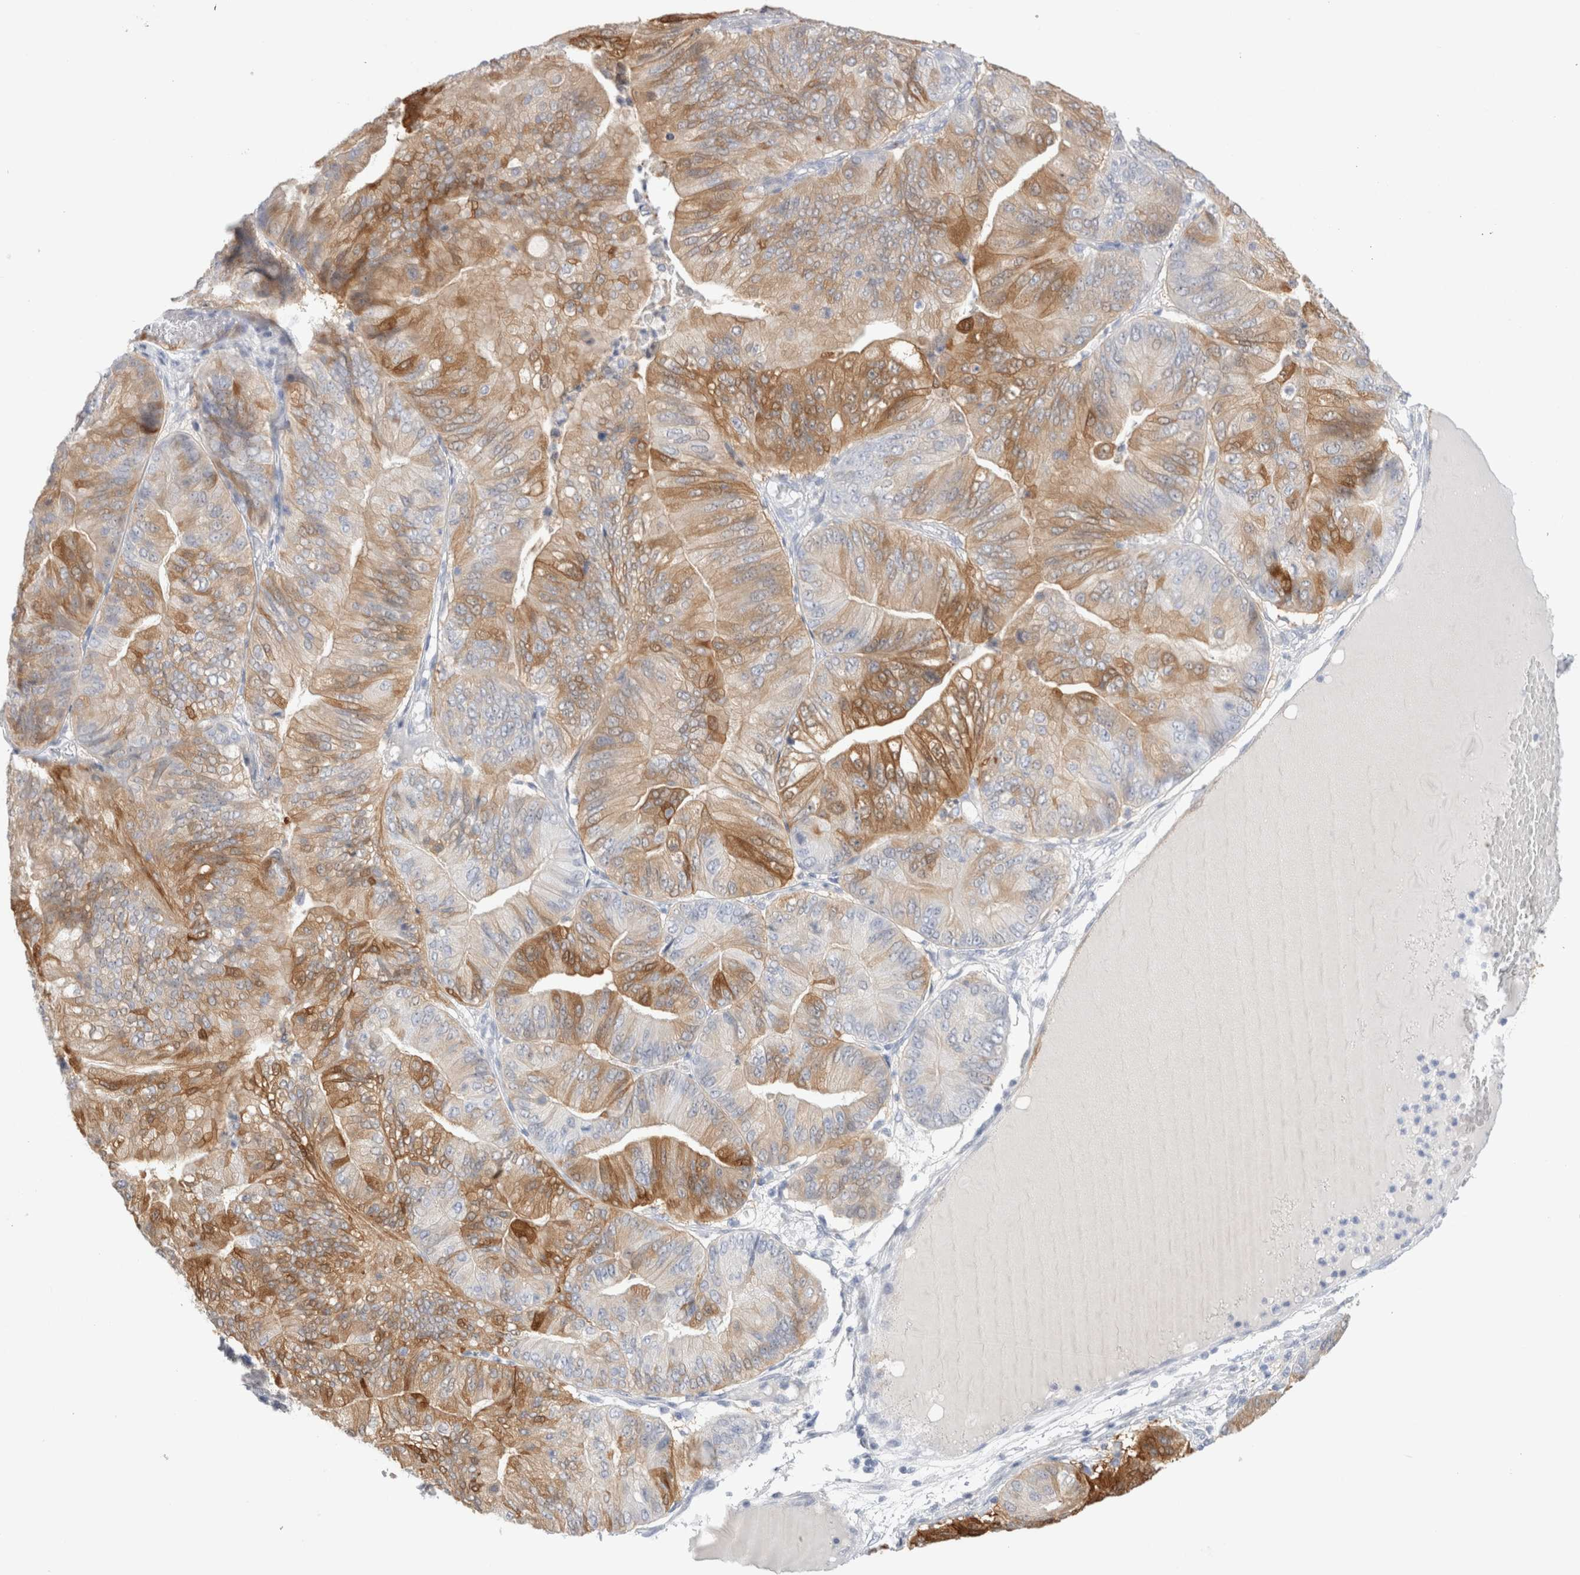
{"staining": {"intensity": "moderate", "quantity": ">75%", "location": "cytoplasmic/membranous"}, "tissue": "ovarian cancer", "cell_type": "Tumor cells", "image_type": "cancer", "snomed": [{"axis": "morphology", "description": "Cystadenocarcinoma, mucinous, NOS"}, {"axis": "topography", "description": "Ovary"}], "caption": "The micrograph exhibits a brown stain indicating the presence of a protein in the cytoplasmic/membranous of tumor cells in ovarian cancer (mucinous cystadenocarcinoma).", "gene": "NAPEPLD", "patient": {"sex": "female", "age": 61}}